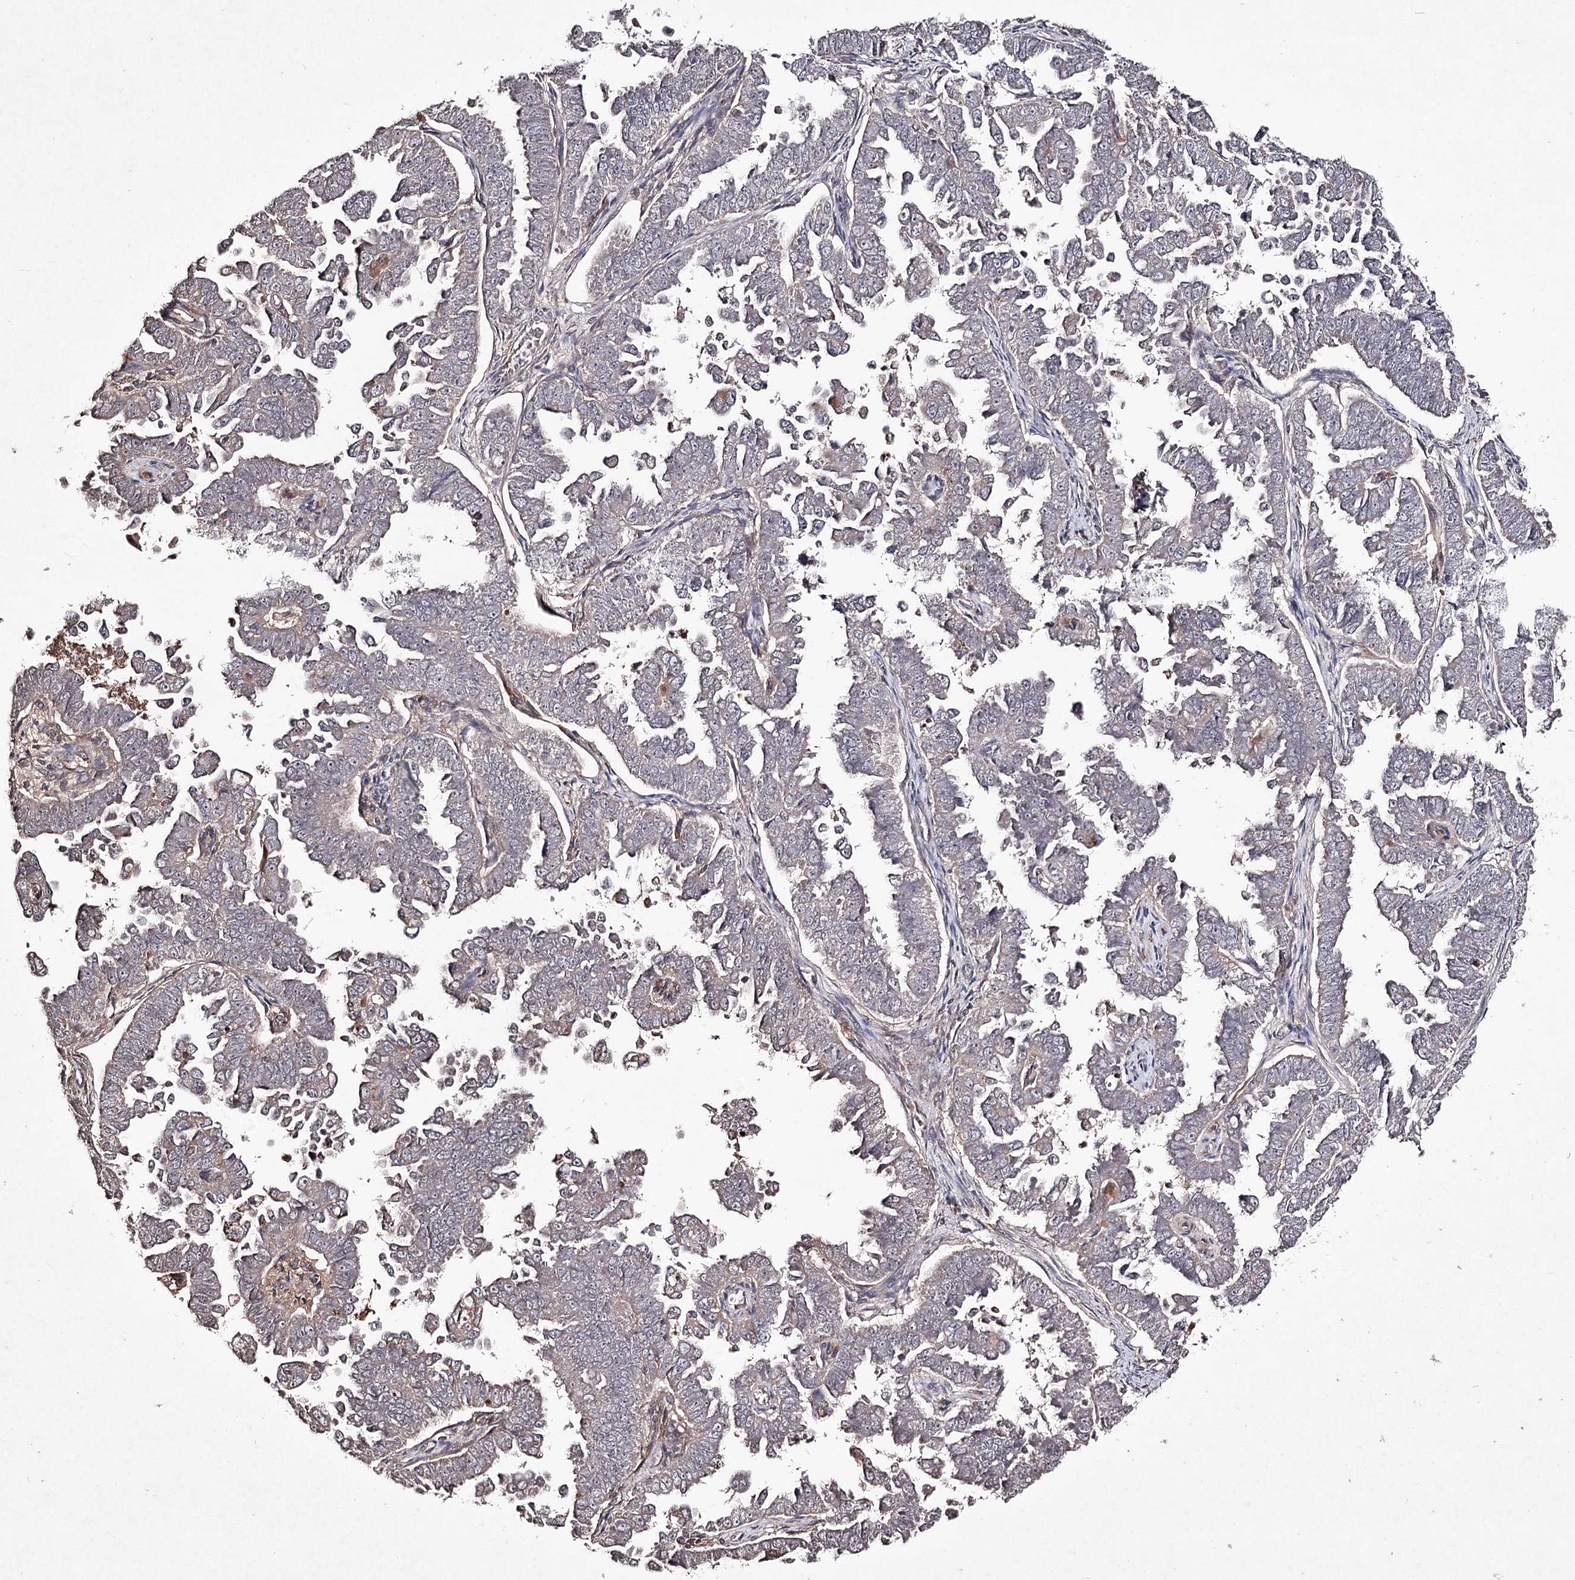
{"staining": {"intensity": "negative", "quantity": "none", "location": "none"}, "tissue": "endometrial cancer", "cell_type": "Tumor cells", "image_type": "cancer", "snomed": [{"axis": "morphology", "description": "Adenocarcinoma, NOS"}, {"axis": "topography", "description": "Endometrium"}], "caption": "An IHC histopathology image of endometrial cancer (adenocarcinoma) is shown. There is no staining in tumor cells of endometrial cancer (adenocarcinoma).", "gene": "SYNGR3", "patient": {"sex": "female", "age": 75}}